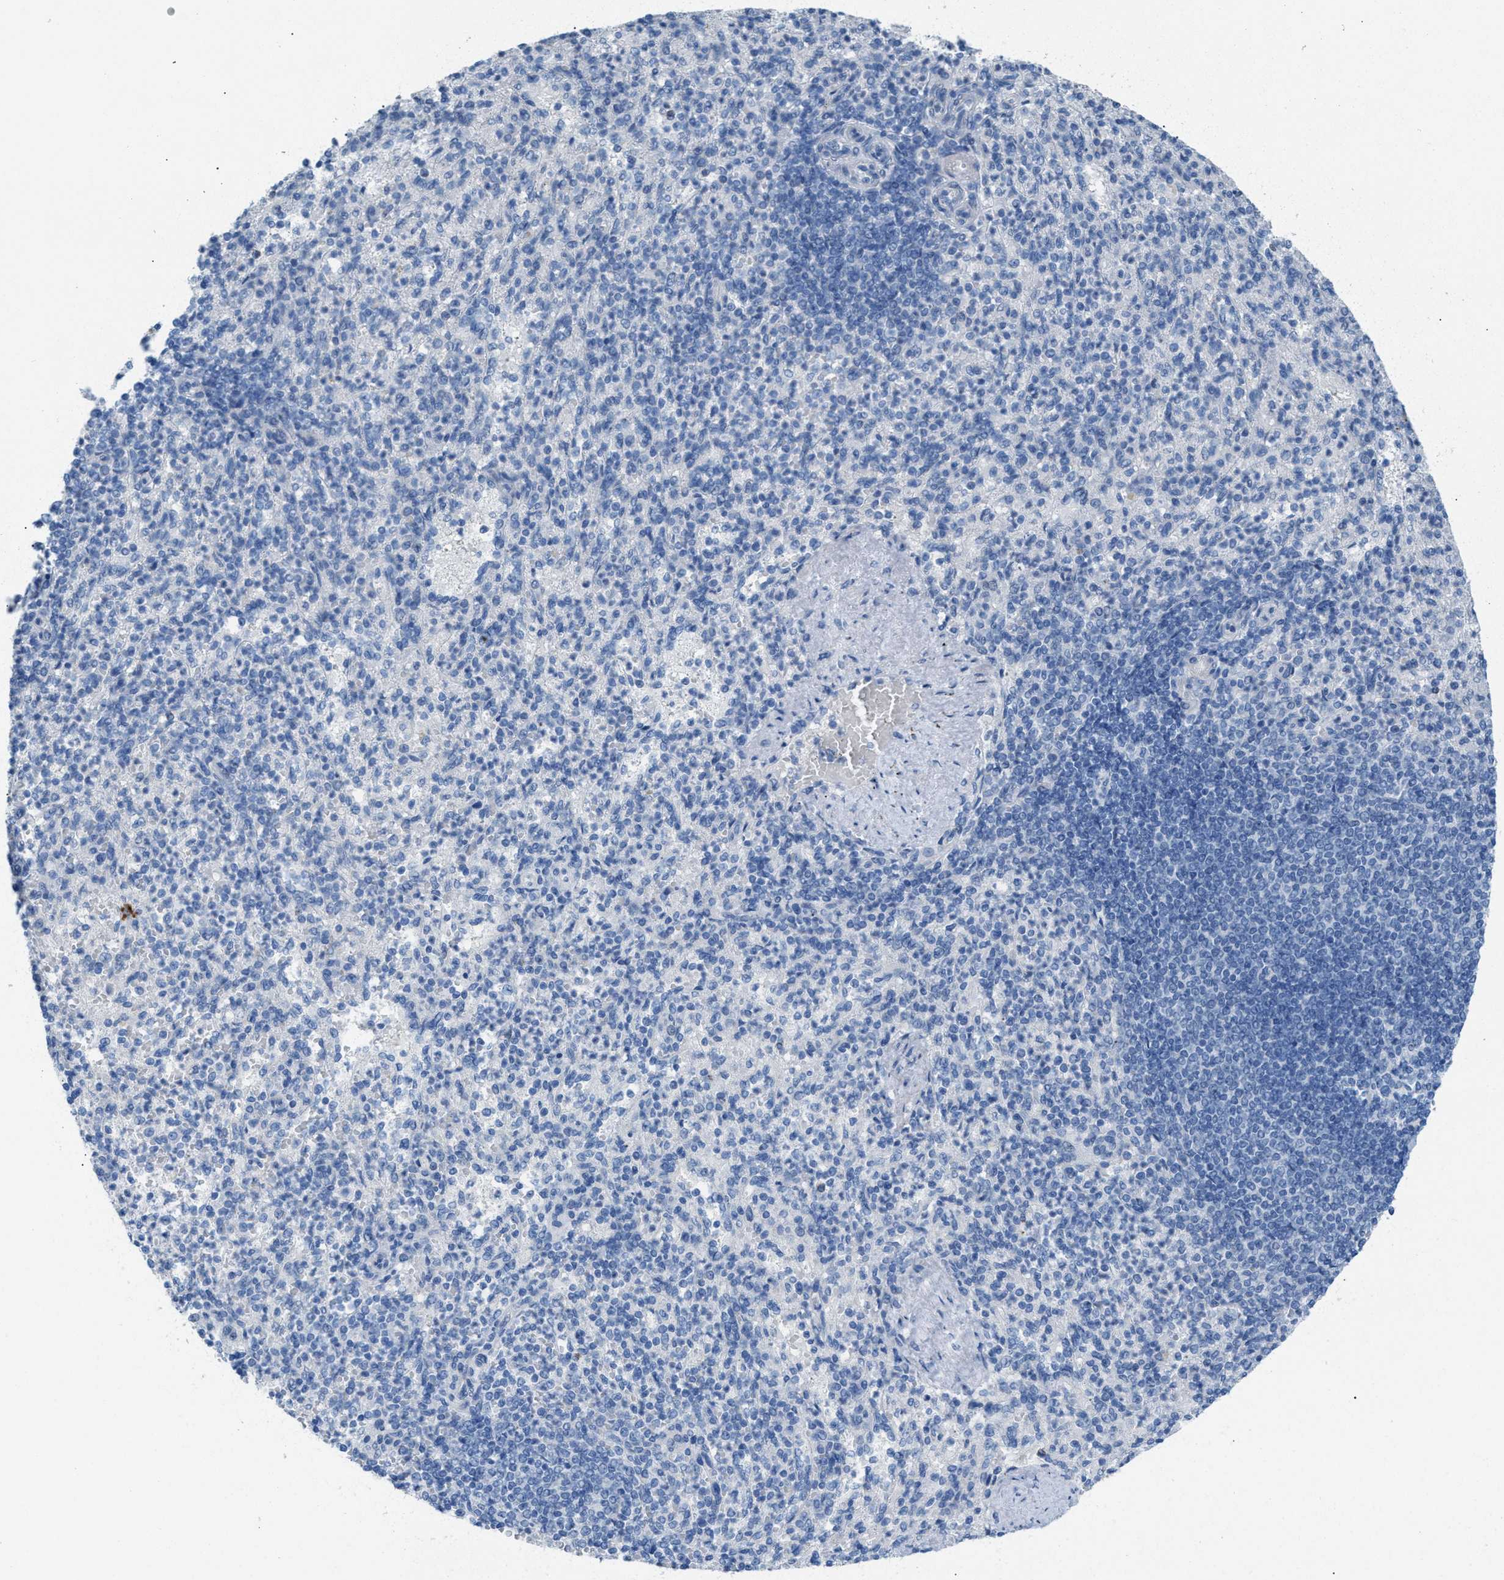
{"staining": {"intensity": "negative", "quantity": "none", "location": "none"}, "tissue": "spleen", "cell_type": "Cells in red pulp", "image_type": "normal", "snomed": [{"axis": "morphology", "description": "Normal tissue, NOS"}, {"axis": "topography", "description": "Spleen"}], "caption": "This photomicrograph is of unremarkable spleen stained with IHC to label a protein in brown with the nuclei are counter-stained blue. There is no staining in cells in red pulp. (Brightfield microscopy of DAB IHC at high magnification).", "gene": "MPP3", "patient": {"sex": "female", "age": 74}}